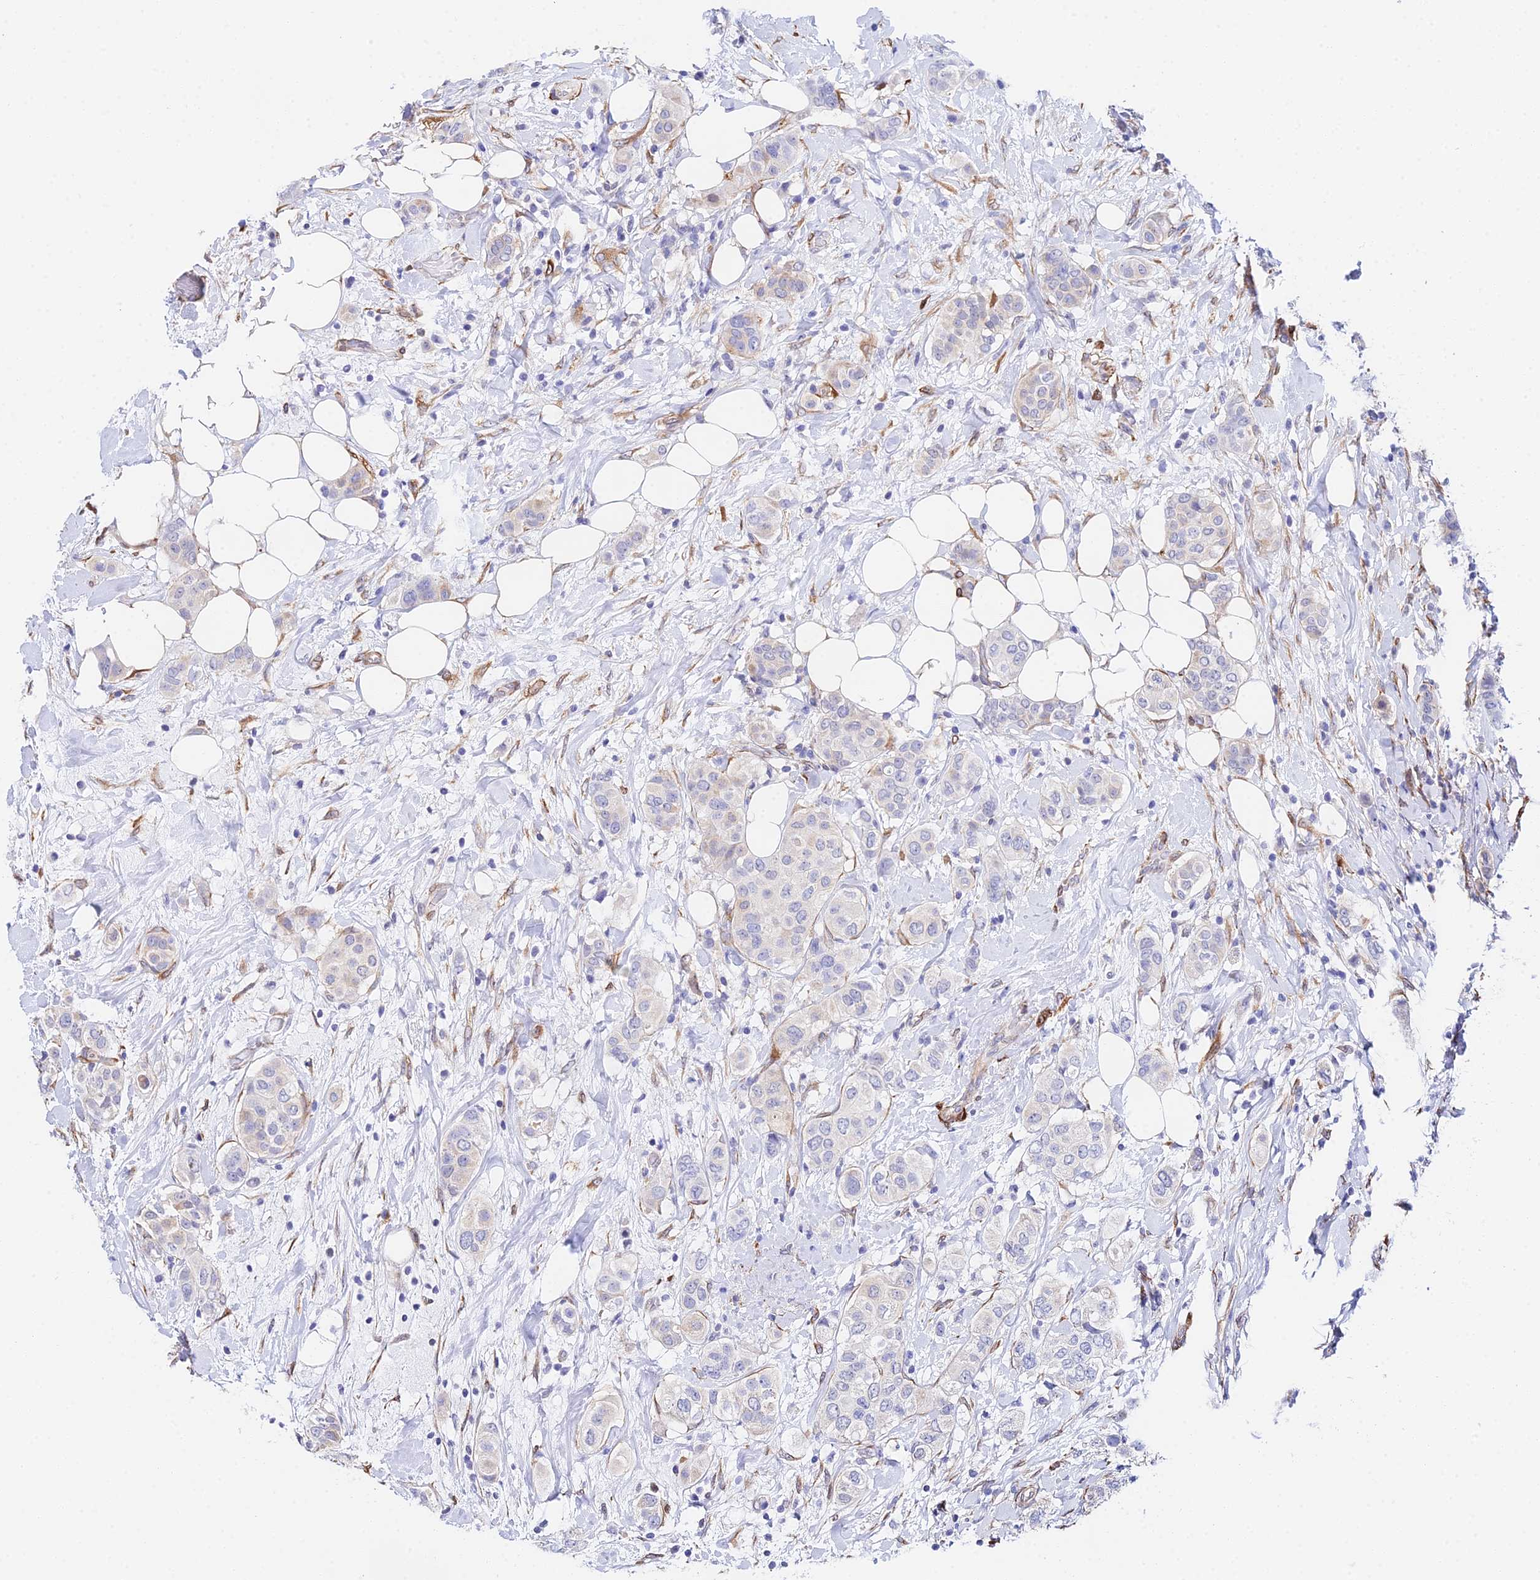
{"staining": {"intensity": "negative", "quantity": "none", "location": "none"}, "tissue": "breast cancer", "cell_type": "Tumor cells", "image_type": "cancer", "snomed": [{"axis": "morphology", "description": "Lobular carcinoma"}, {"axis": "topography", "description": "Breast"}], "caption": "Tumor cells are negative for protein expression in human breast cancer (lobular carcinoma).", "gene": "MXRA7", "patient": {"sex": "female", "age": 51}}